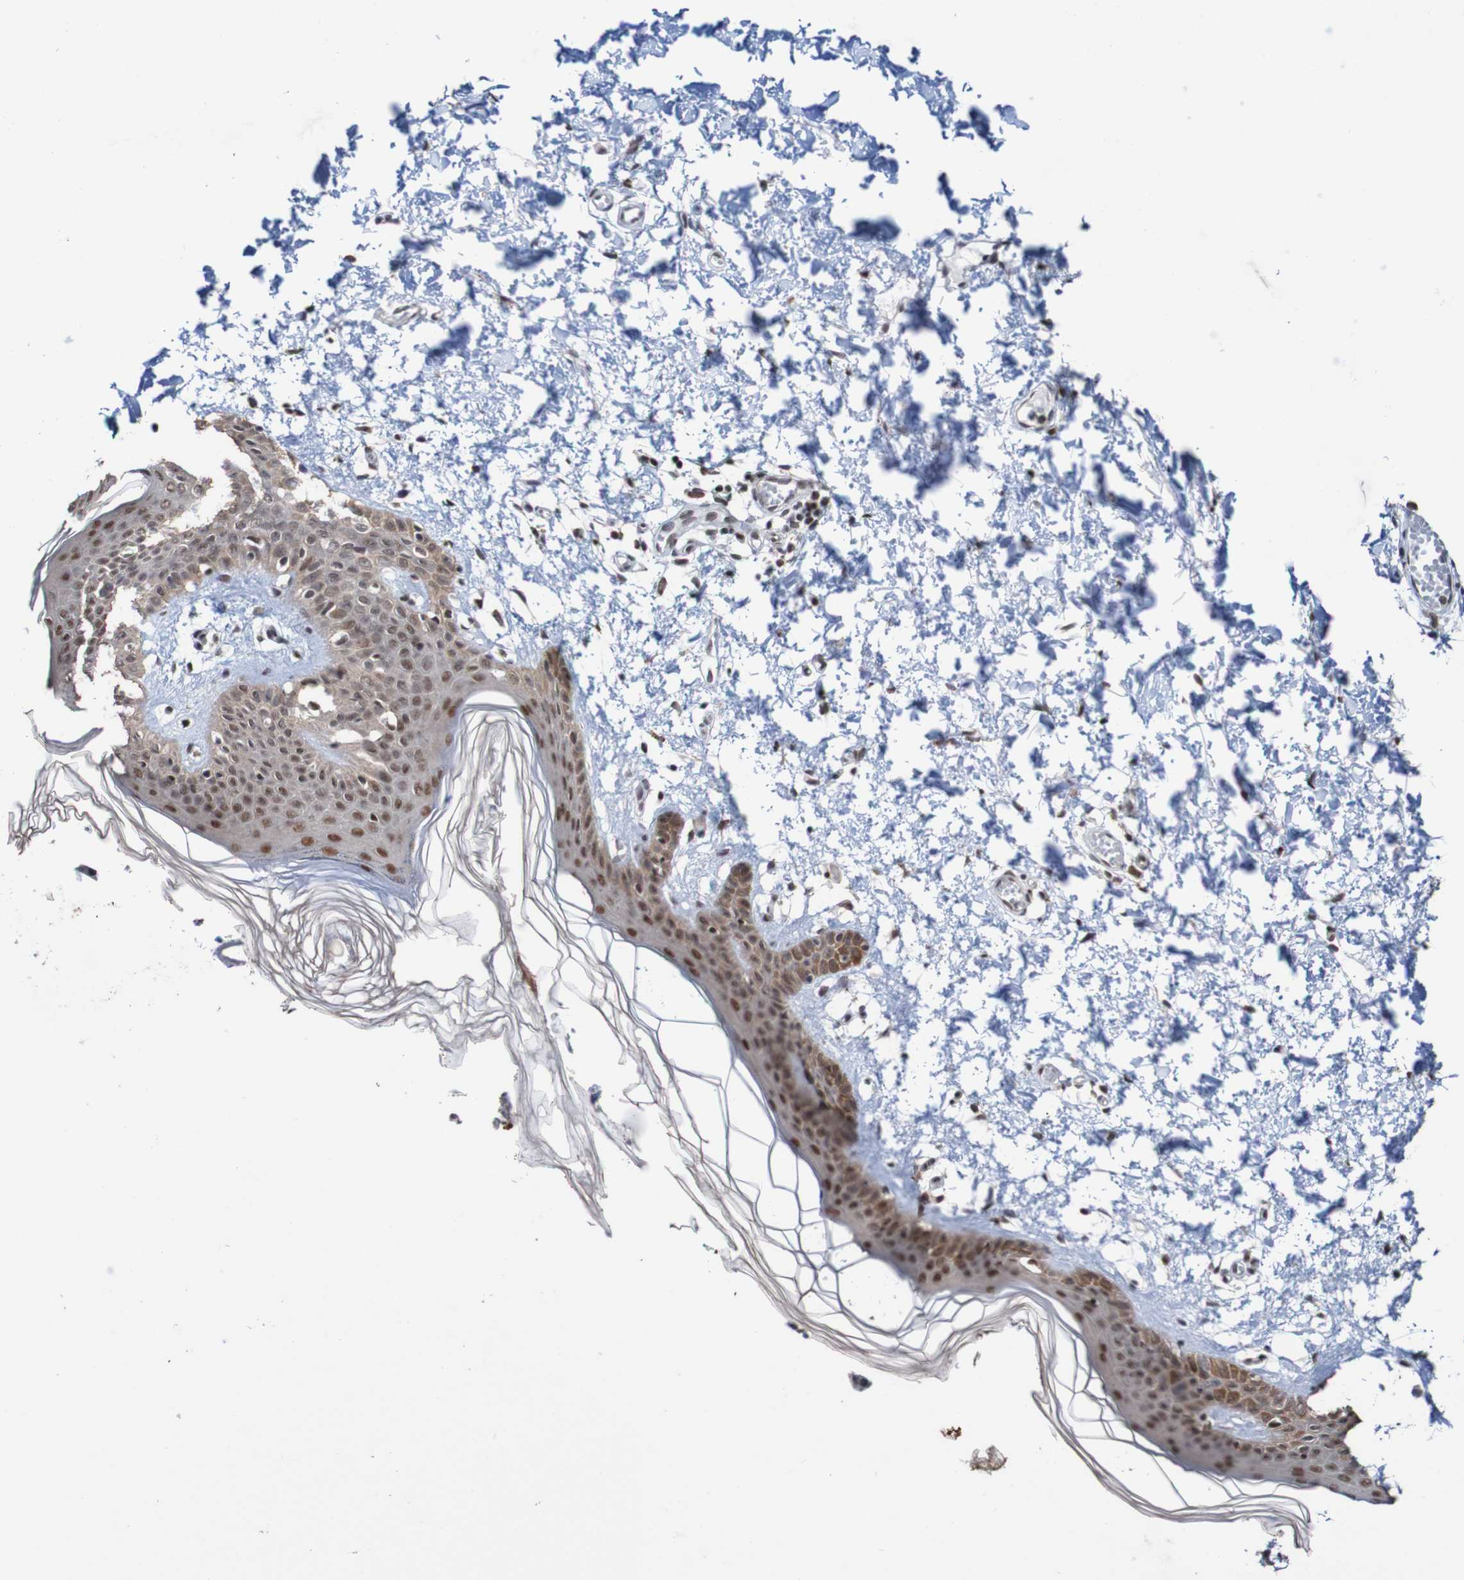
{"staining": {"intensity": "moderate", "quantity": ">75%", "location": "nuclear"}, "tissue": "skin", "cell_type": "Fibroblasts", "image_type": "normal", "snomed": [{"axis": "morphology", "description": "Normal tissue, NOS"}, {"axis": "topography", "description": "Skin"}], "caption": "Skin stained with DAB IHC displays medium levels of moderate nuclear staining in about >75% of fibroblasts.", "gene": "CDC5L", "patient": {"sex": "male", "age": 53}}